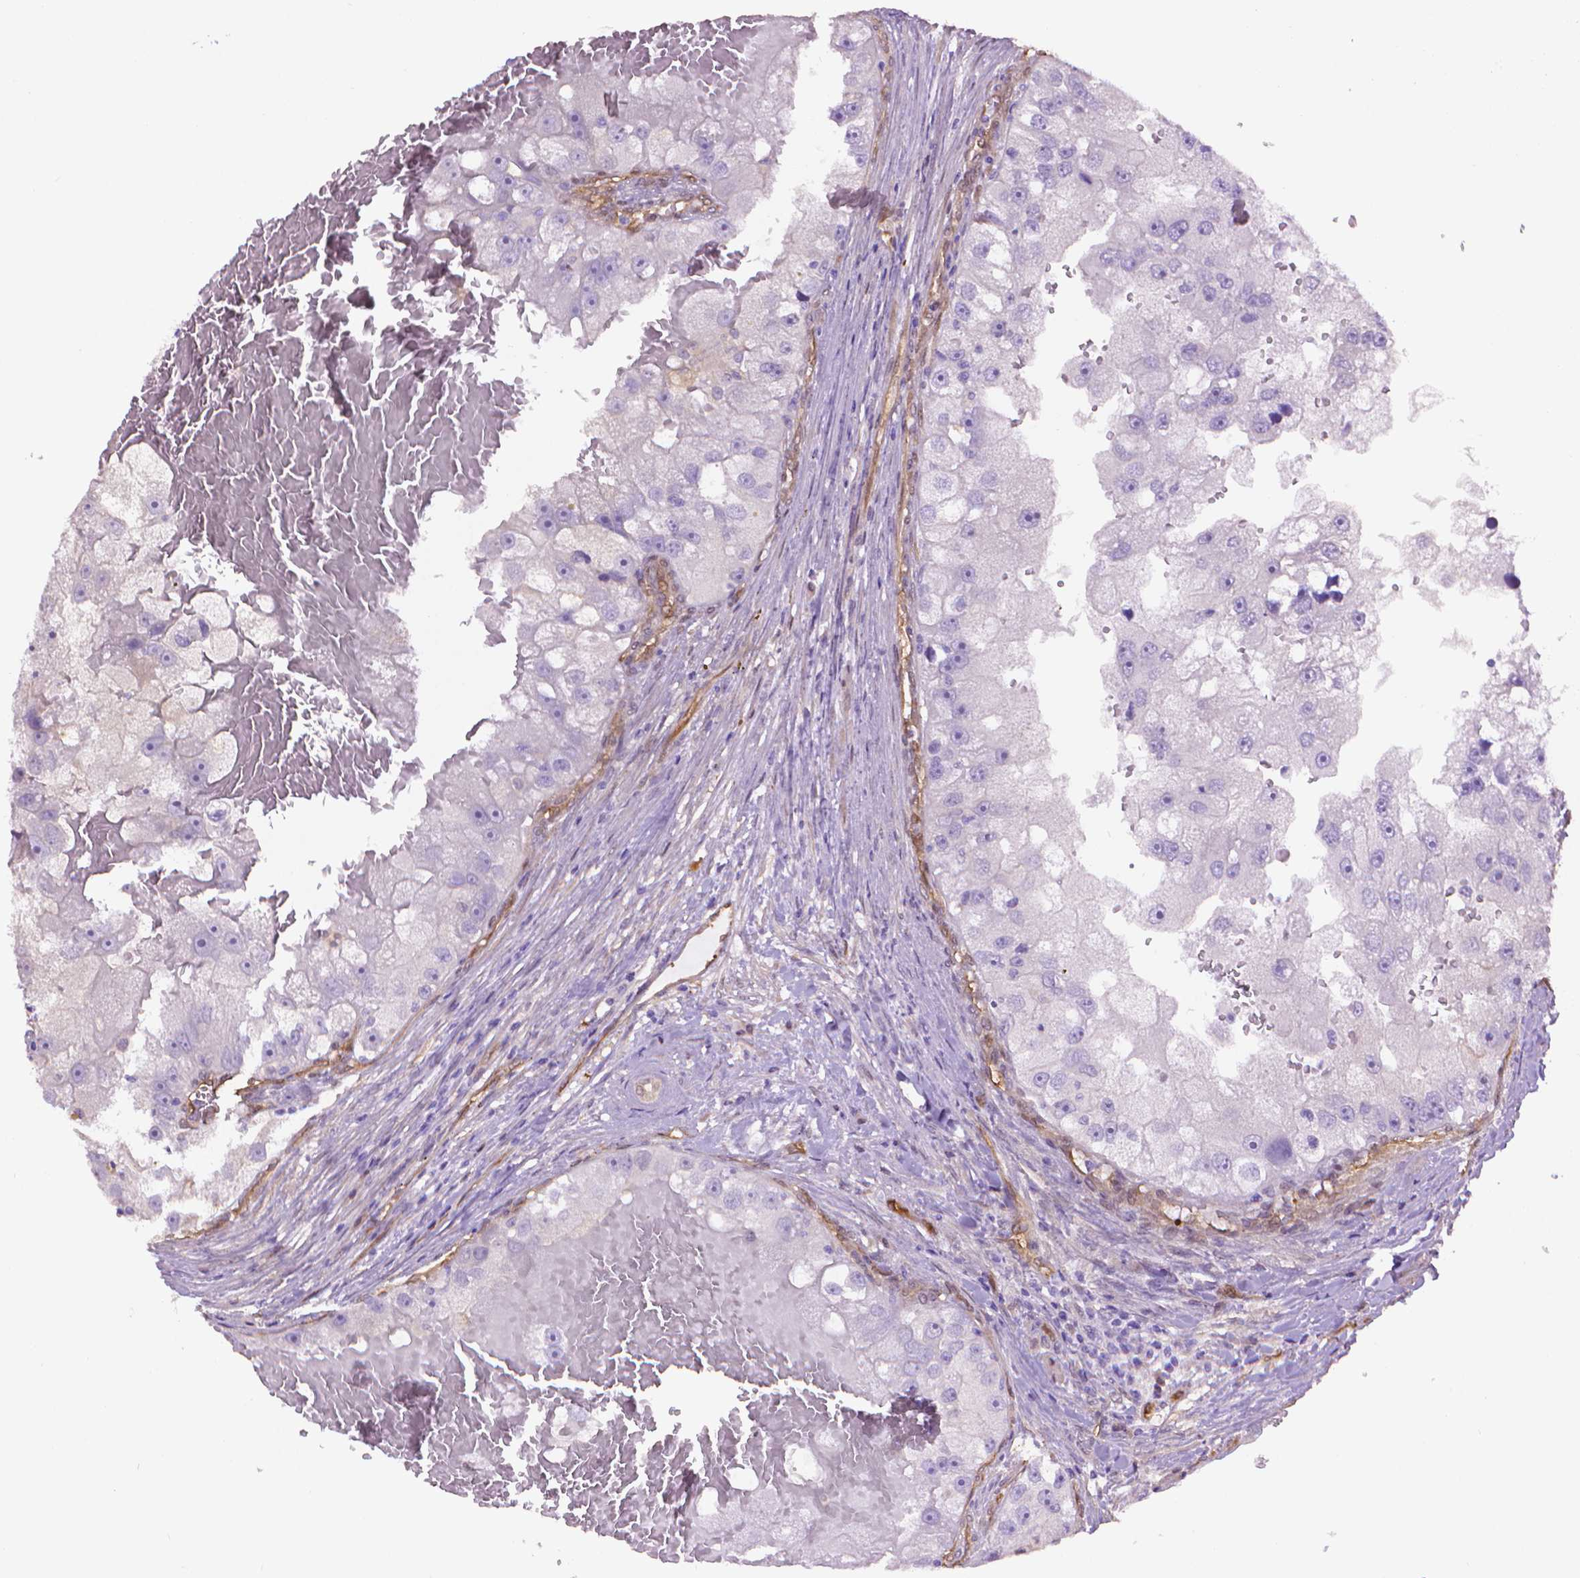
{"staining": {"intensity": "negative", "quantity": "none", "location": "none"}, "tissue": "renal cancer", "cell_type": "Tumor cells", "image_type": "cancer", "snomed": [{"axis": "morphology", "description": "Adenocarcinoma, NOS"}, {"axis": "topography", "description": "Kidney"}], "caption": "A high-resolution image shows immunohistochemistry (IHC) staining of renal adenocarcinoma, which shows no significant staining in tumor cells.", "gene": "CLIC4", "patient": {"sex": "male", "age": 63}}